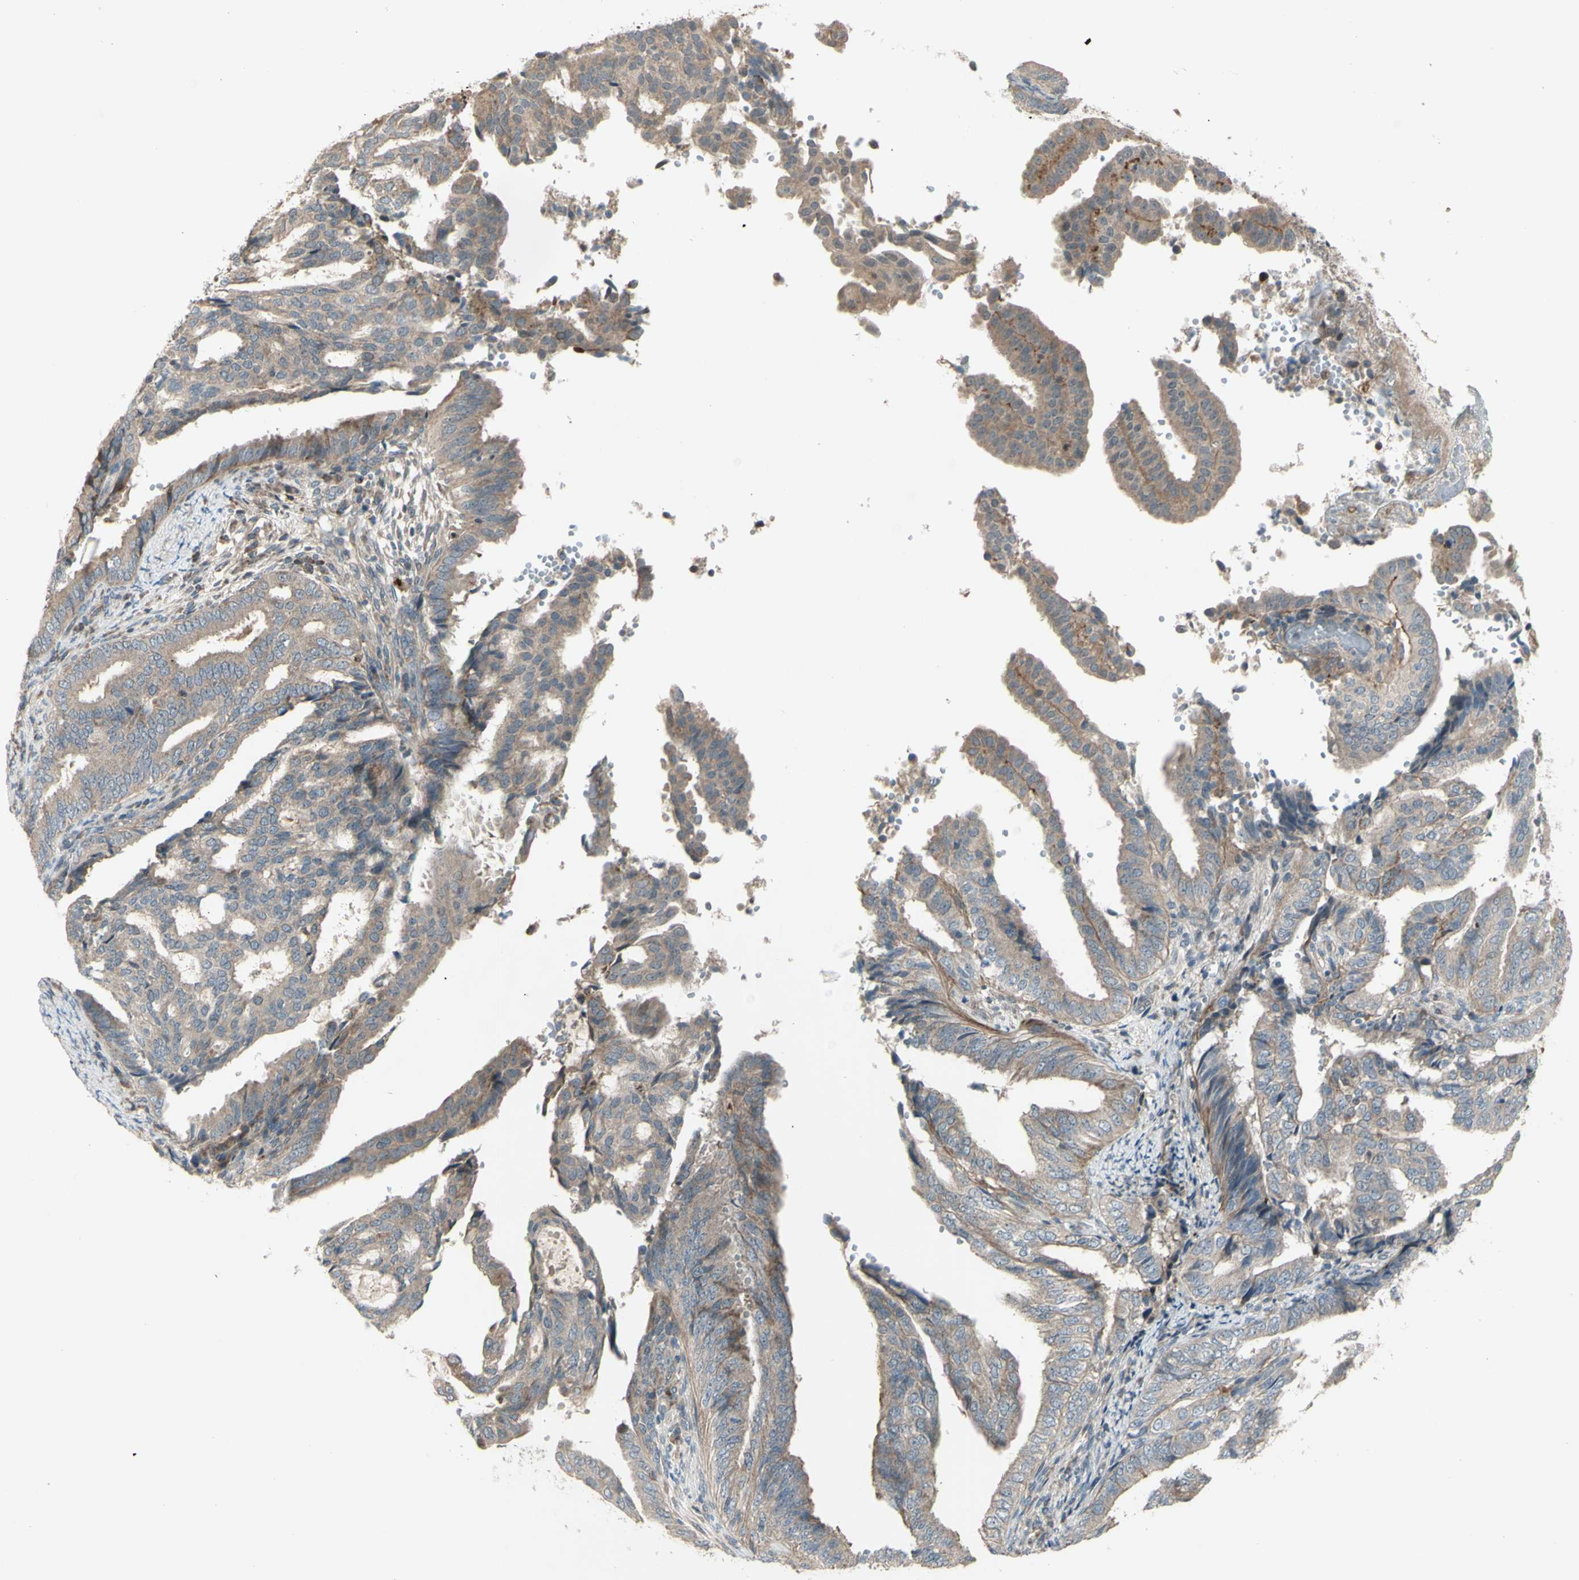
{"staining": {"intensity": "weak", "quantity": "25%-75%", "location": "cytoplasmic/membranous"}, "tissue": "endometrial cancer", "cell_type": "Tumor cells", "image_type": "cancer", "snomed": [{"axis": "morphology", "description": "Adenocarcinoma, NOS"}, {"axis": "topography", "description": "Endometrium"}], "caption": "Immunohistochemistry of human endometrial adenocarcinoma shows low levels of weak cytoplasmic/membranous expression in approximately 25%-75% of tumor cells.", "gene": "OSTM1", "patient": {"sex": "female", "age": 58}}